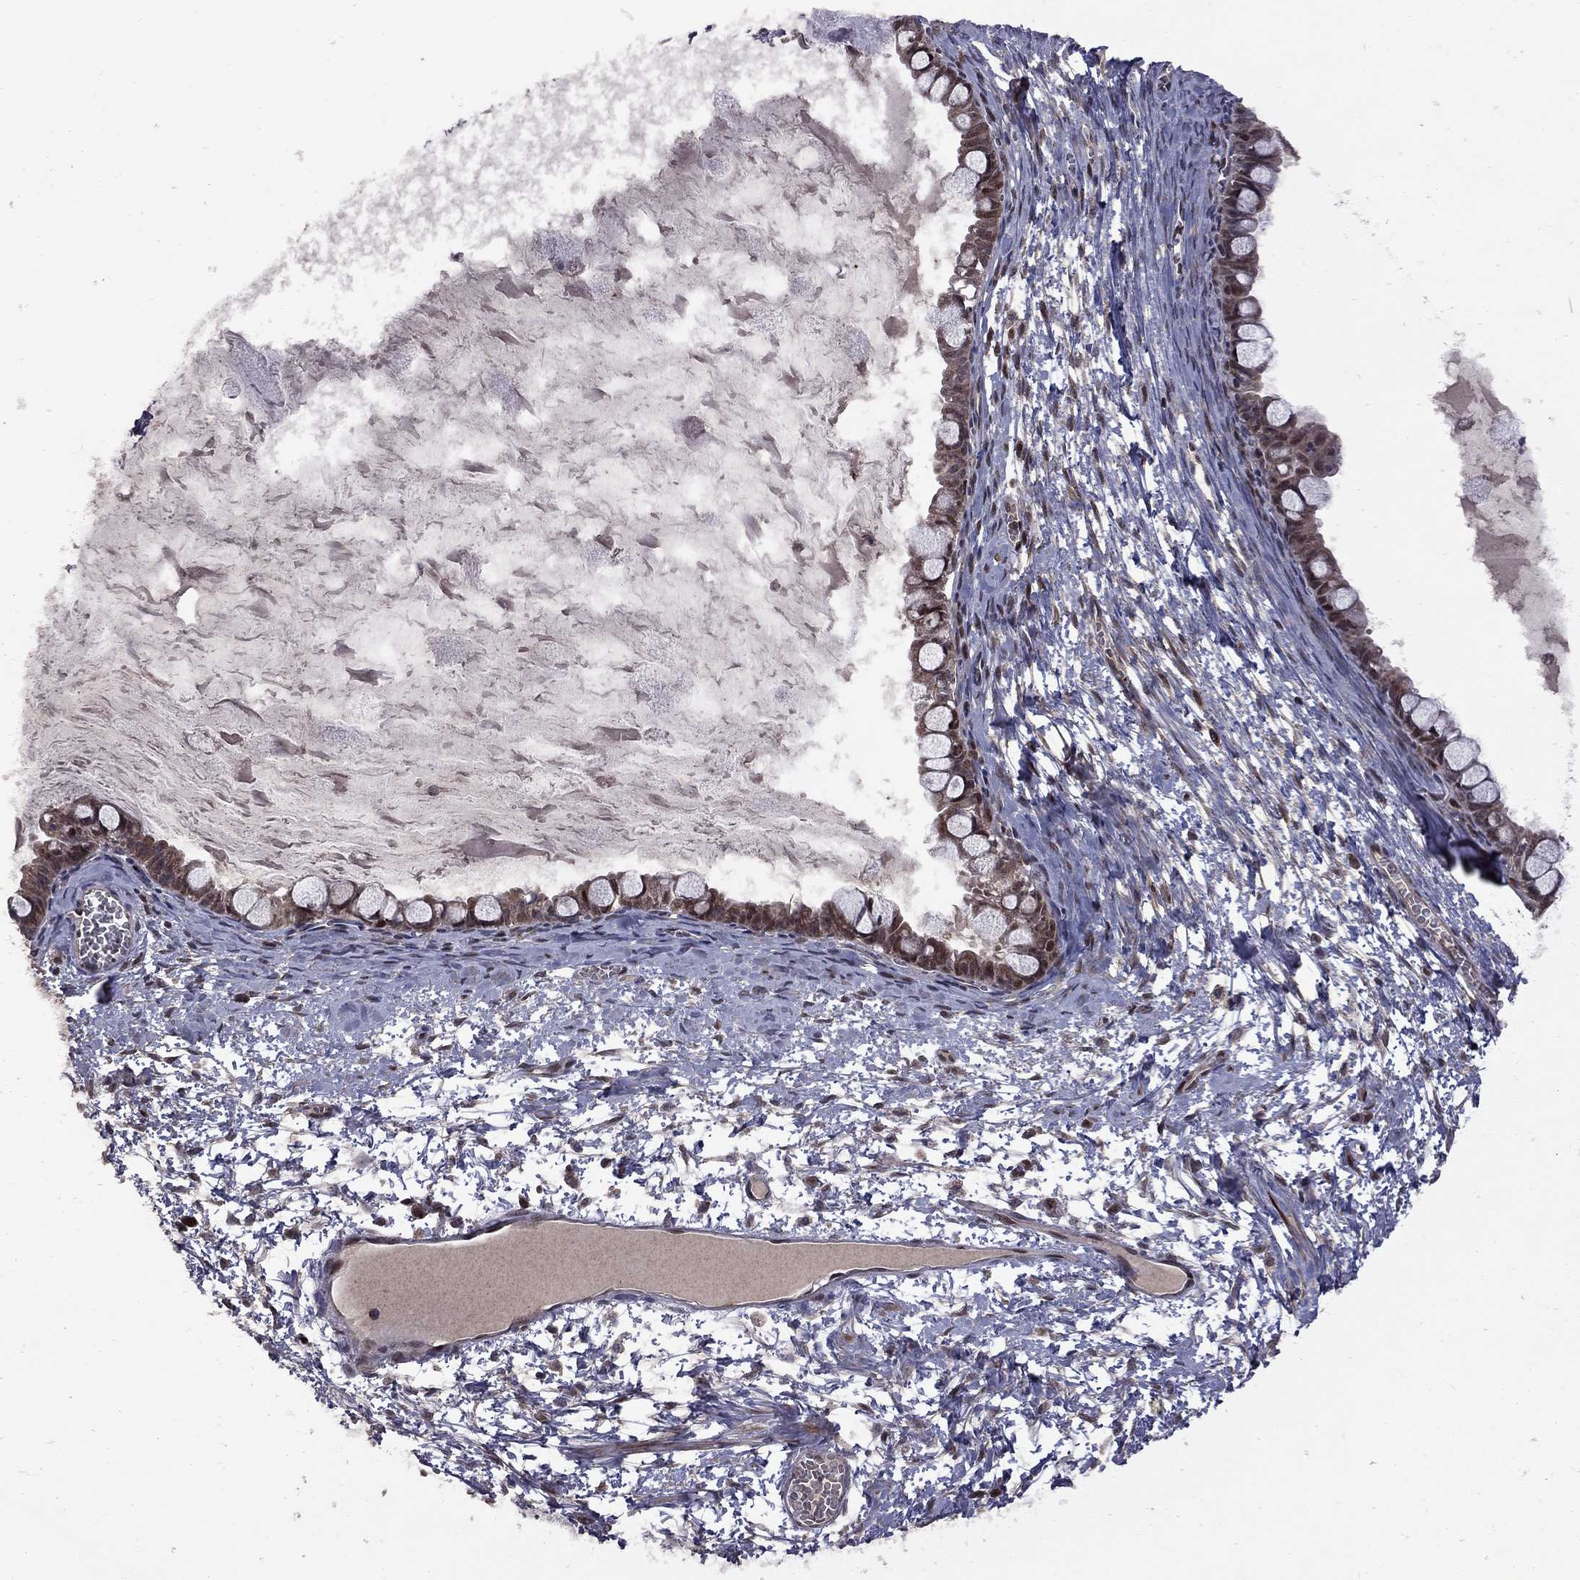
{"staining": {"intensity": "moderate", "quantity": "25%-75%", "location": "cytoplasmic/membranous,nuclear"}, "tissue": "ovarian cancer", "cell_type": "Tumor cells", "image_type": "cancer", "snomed": [{"axis": "morphology", "description": "Cystadenocarcinoma, mucinous, NOS"}, {"axis": "topography", "description": "Ovary"}], "caption": "Protein expression by immunohistochemistry exhibits moderate cytoplasmic/membranous and nuclear positivity in about 25%-75% of tumor cells in mucinous cystadenocarcinoma (ovarian). The protein of interest is stained brown, and the nuclei are stained in blue (DAB (3,3'-diaminobenzidine) IHC with brightfield microscopy, high magnification).", "gene": "IPP", "patient": {"sex": "female", "age": 63}}